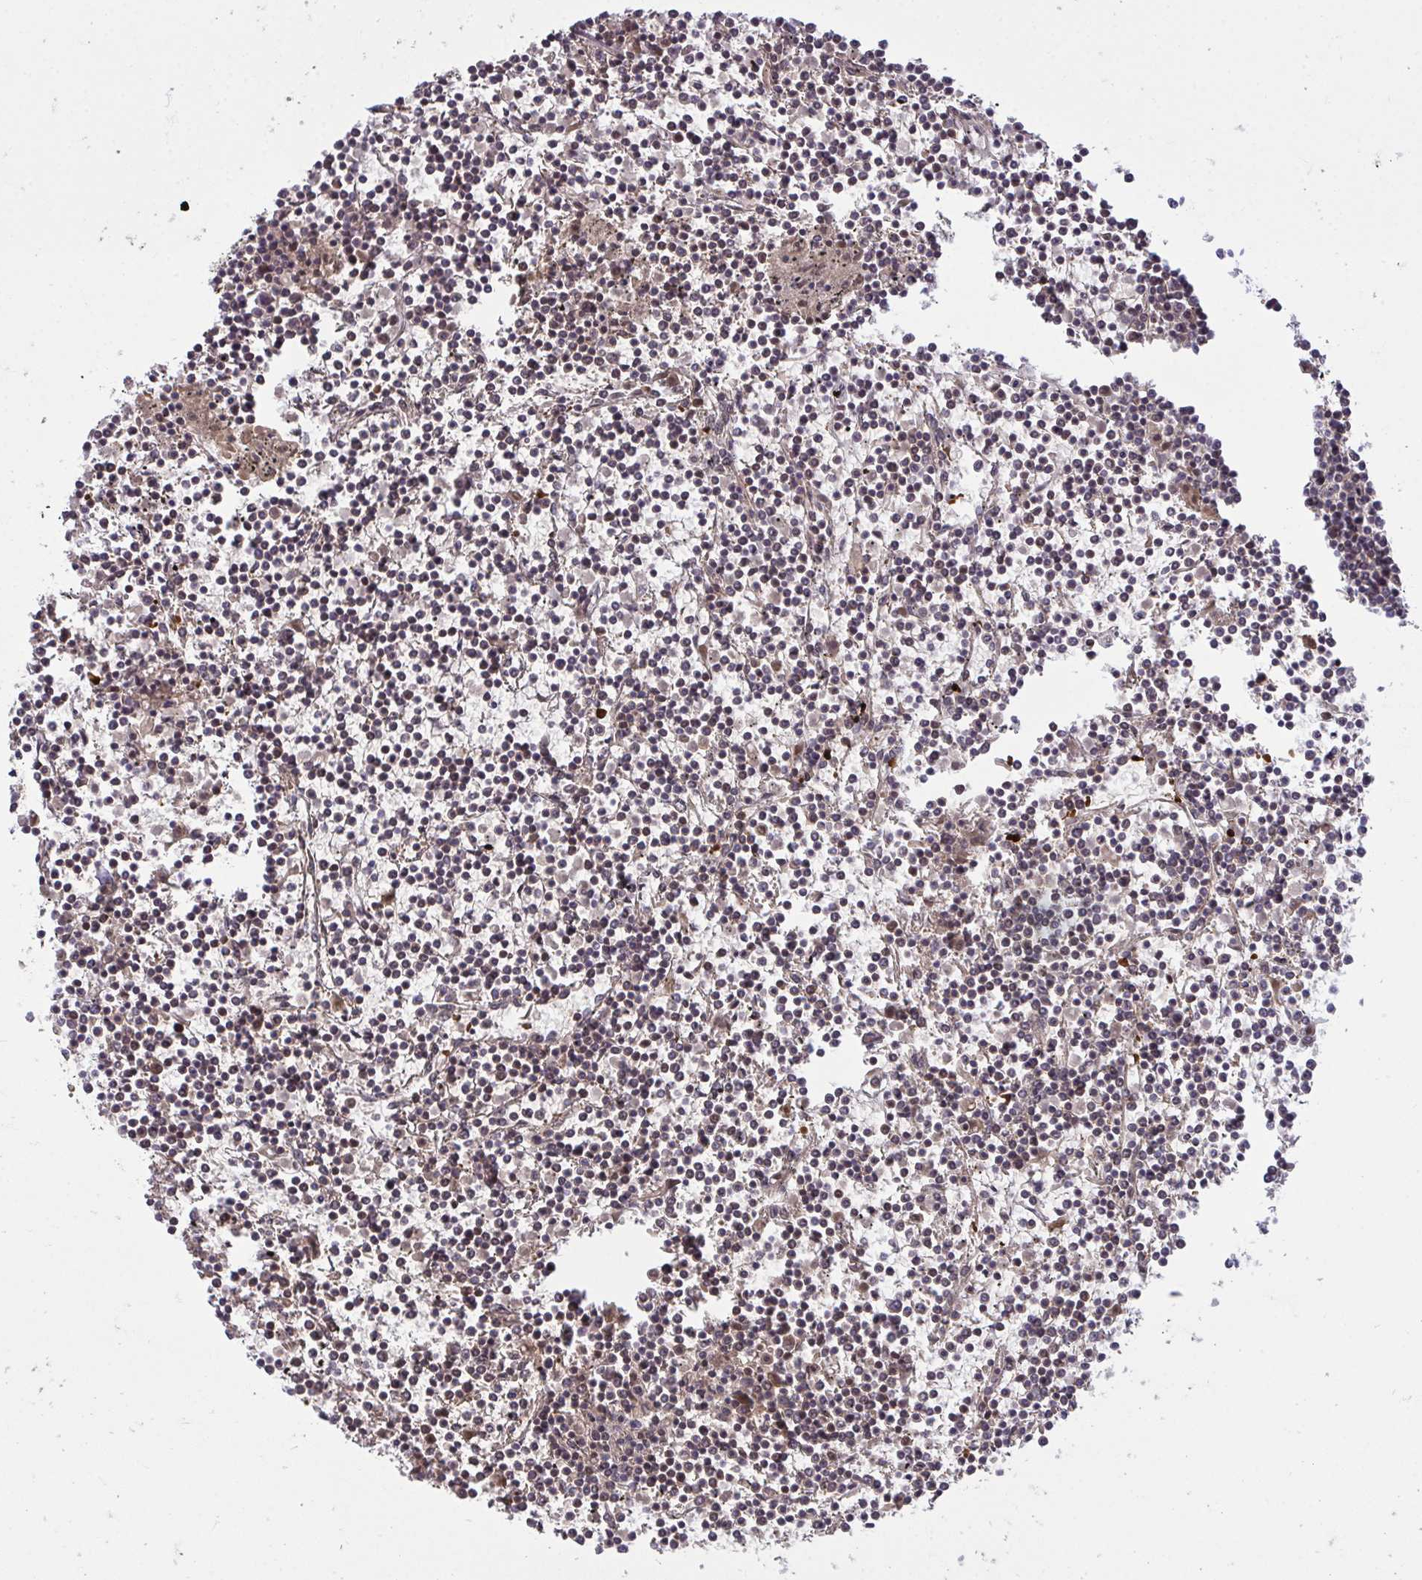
{"staining": {"intensity": "moderate", "quantity": "25%-75%", "location": "cytoplasmic/membranous"}, "tissue": "lymphoma", "cell_type": "Tumor cells", "image_type": "cancer", "snomed": [{"axis": "morphology", "description": "Malignant lymphoma, non-Hodgkin's type, Low grade"}, {"axis": "topography", "description": "Spleen"}], "caption": "Malignant lymphoma, non-Hodgkin's type (low-grade) stained with a protein marker shows moderate staining in tumor cells.", "gene": "ZSCAN9", "patient": {"sex": "female", "age": 19}}